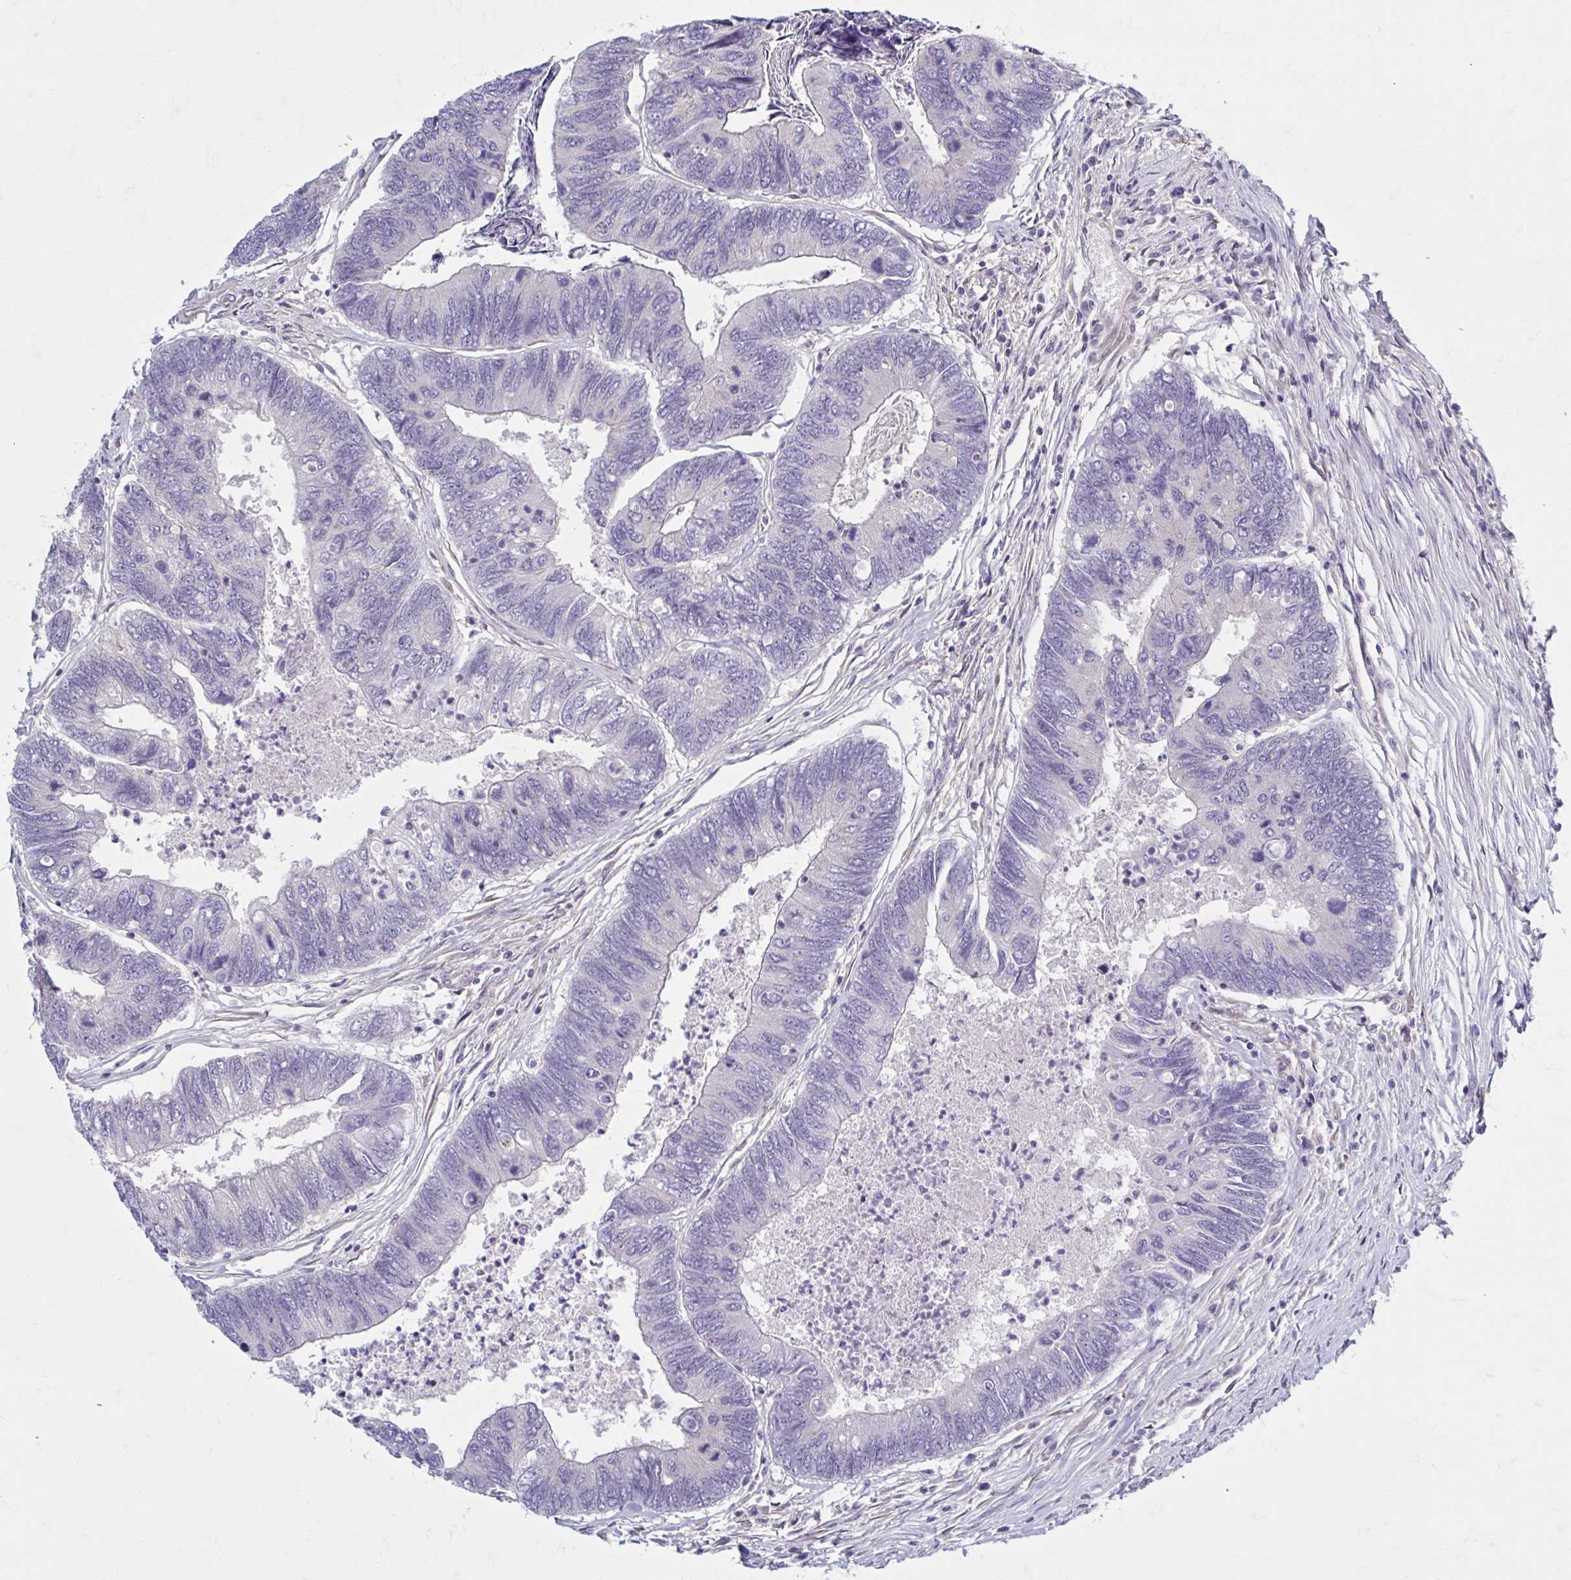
{"staining": {"intensity": "negative", "quantity": "none", "location": "none"}, "tissue": "colorectal cancer", "cell_type": "Tumor cells", "image_type": "cancer", "snomed": [{"axis": "morphology", "description": "Adenocarcinoma, NOS"}, {"axis": "topography", "description": "Colon"}], "caption": "Human colorectal cancer stained for a protein using IHC demonstrates no positivity in tumor cells.", "gene": "CHST3", "patient": {"sex": "female", "age": 67}}